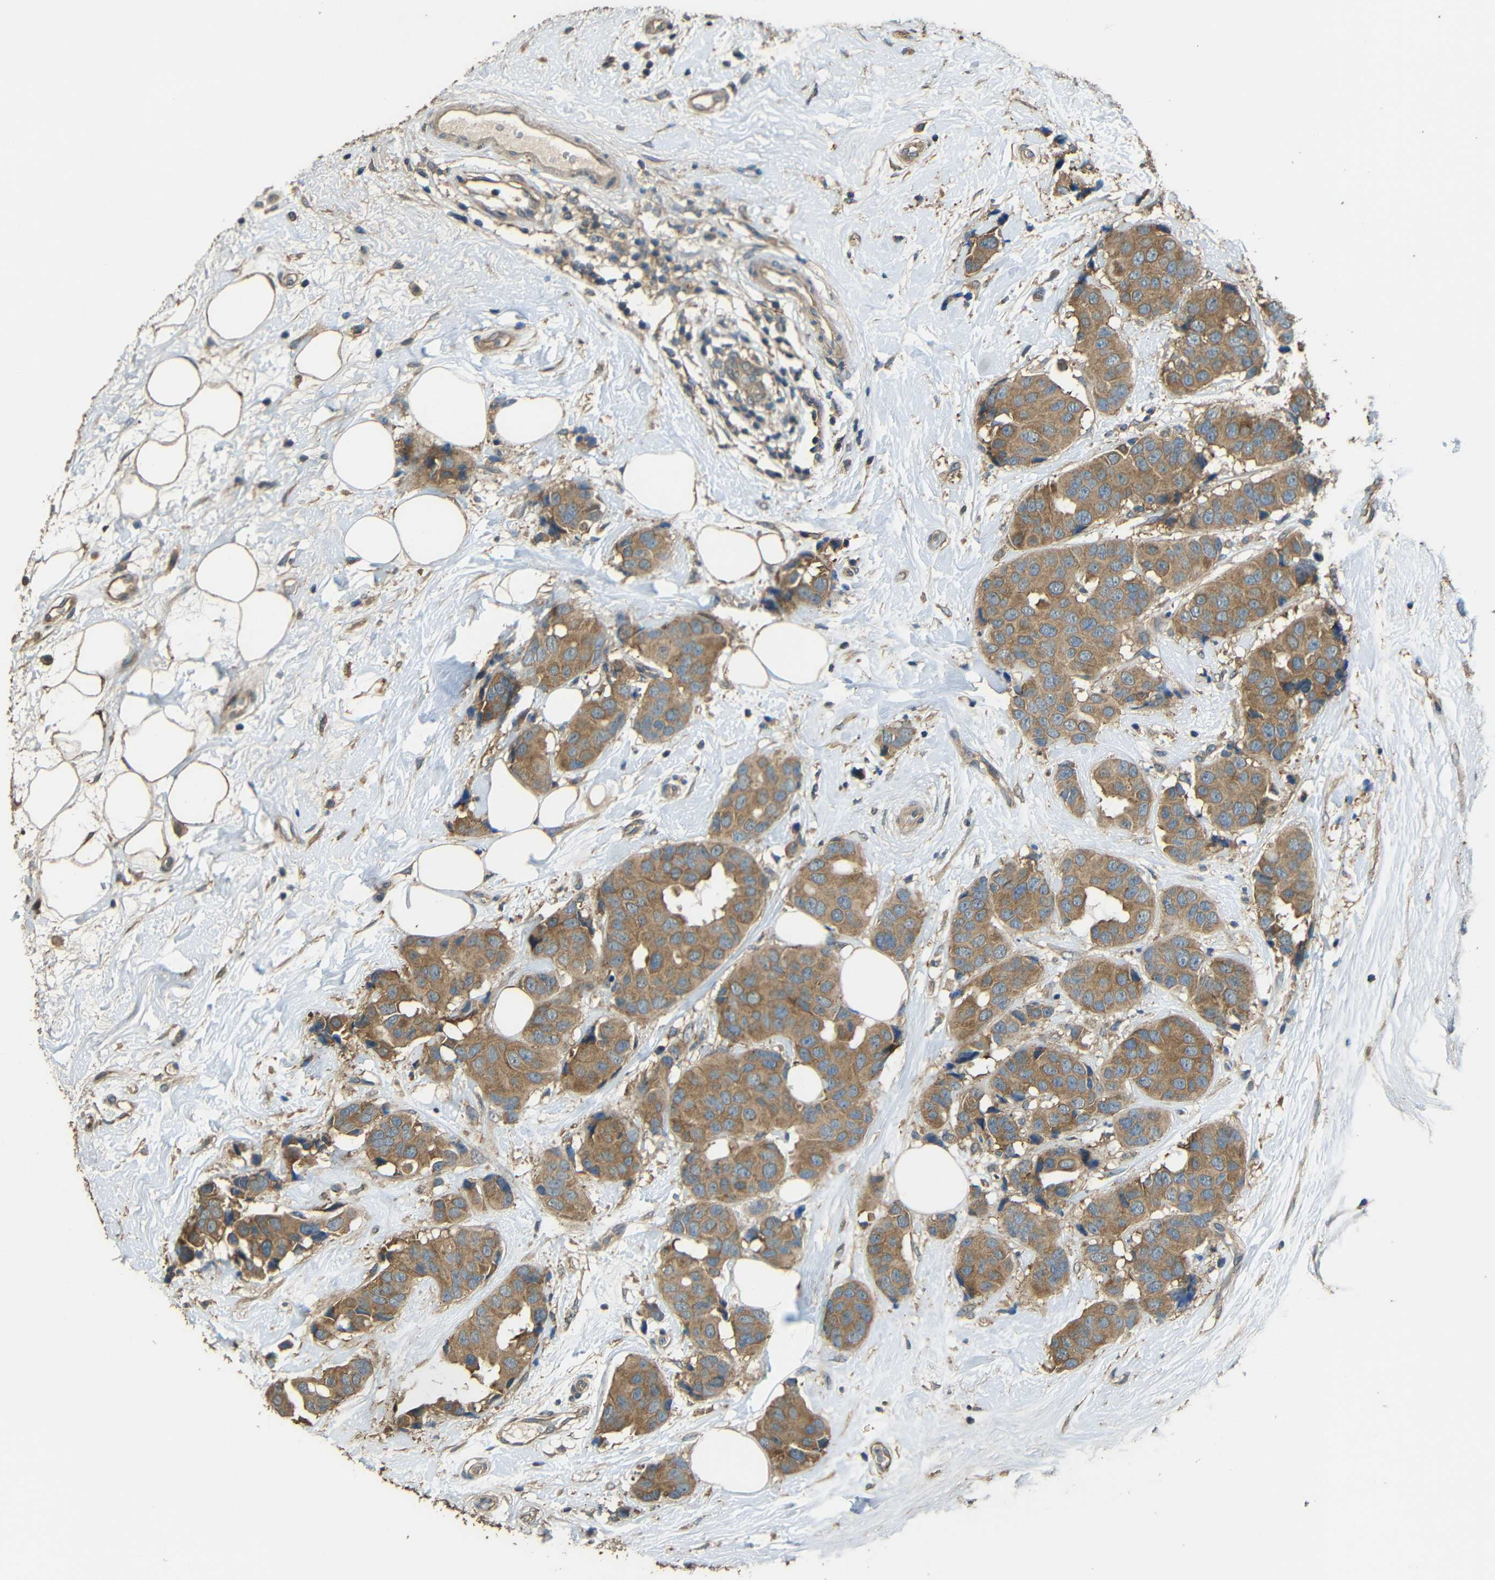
{"staining": {"intensity": "moderate", "quantity": ">75%", "location": "cytoplasmic/membranous"}, "tissue": "breast cancer", "cell_type": "Tumor cells", "image_type": "cancer", "snomed": [{"axis": "morphology", "description": "Normal tissue, NOS"}, {"axis": "morphology", "description": "Duct carcinoma"}, {"axis": "topography", "description": "Breast"}], "caption": "Human breast cancer (invasive ductal carcinoma) stained for a protein (brown) demonstrates moderate cytoplasmic/membranous positive positivity in about >75% of tumor cells.", "gene": "ACACA", "patient": {"sex": "female", "age": 39}}